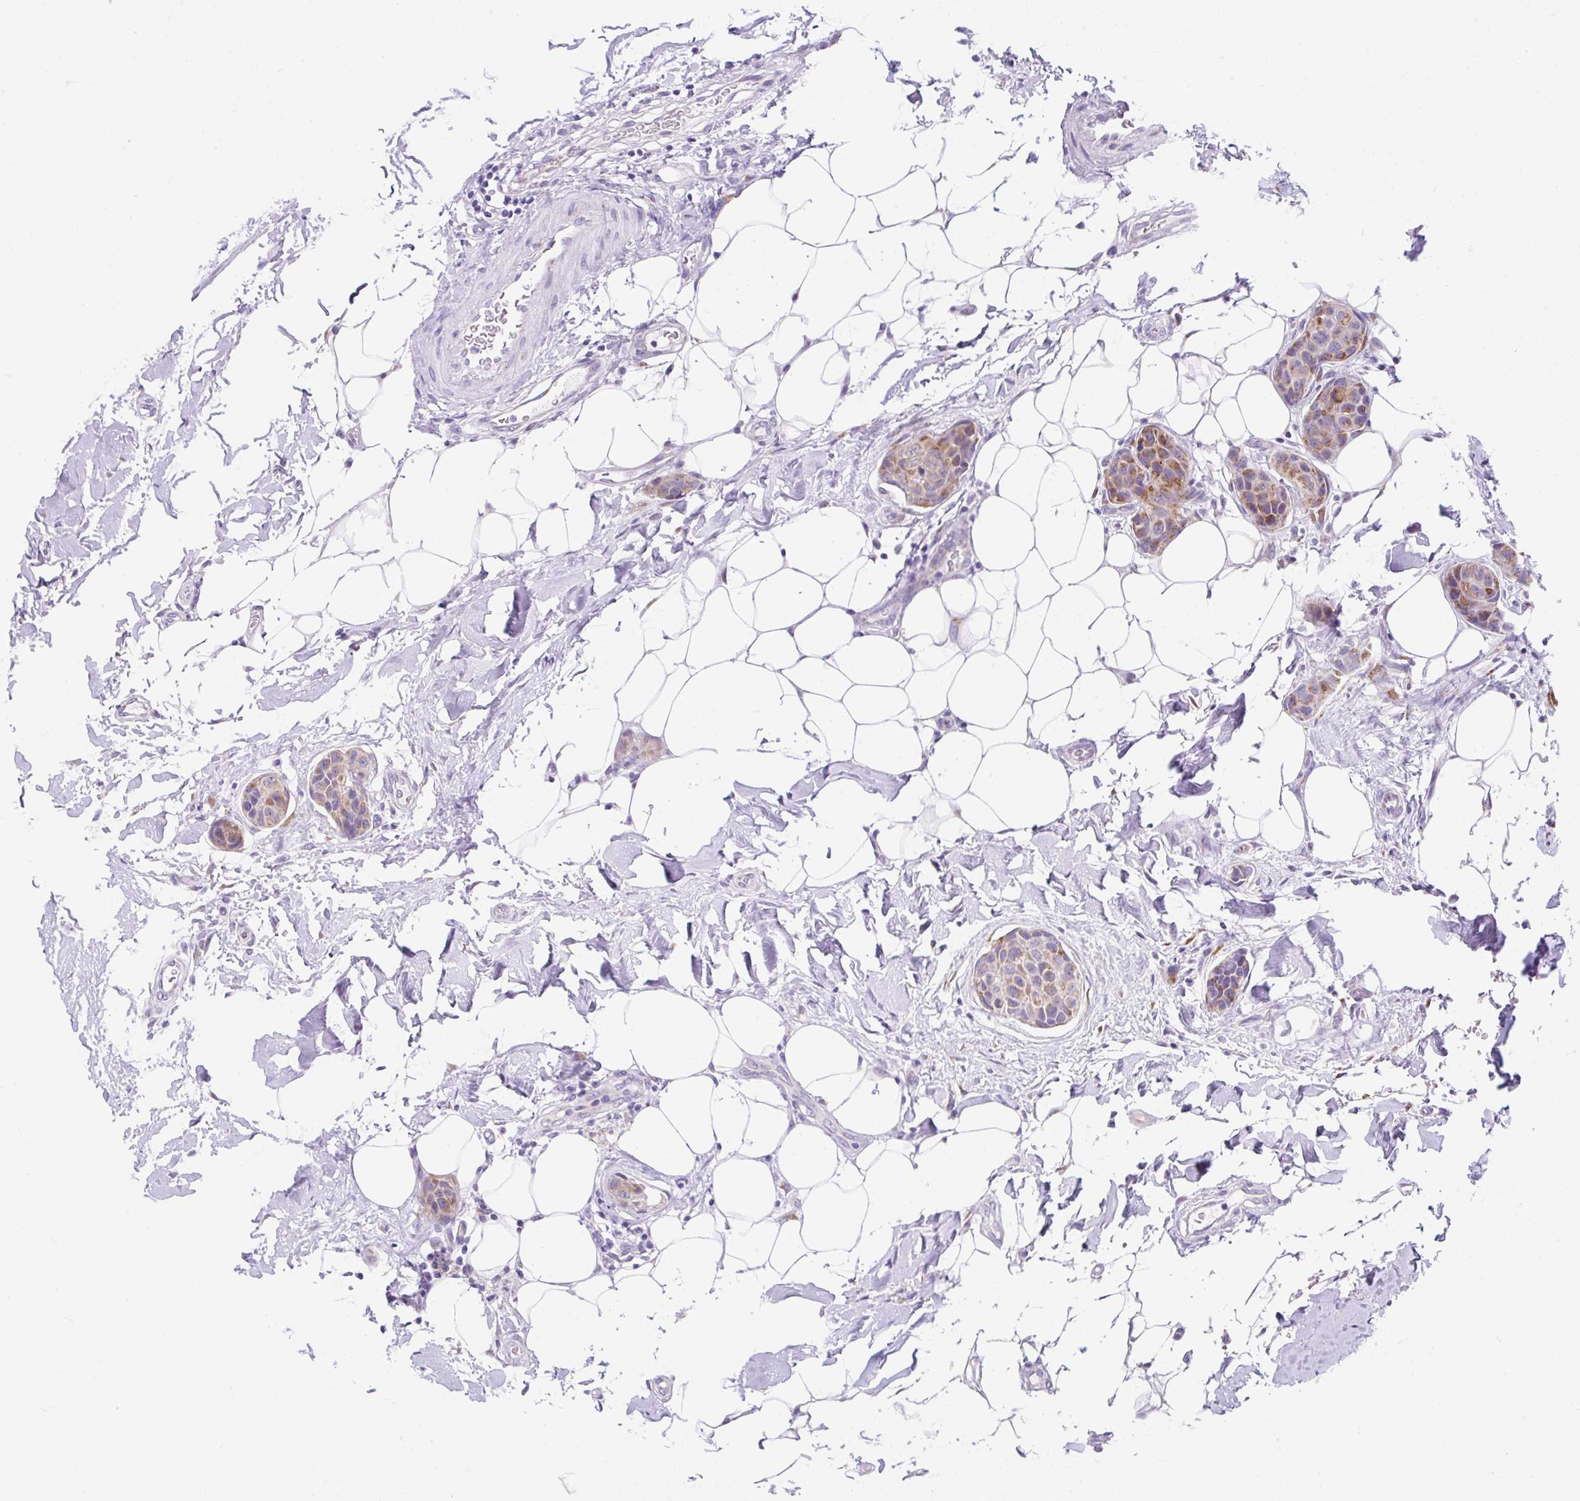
{"staining": {"intensity": "moderate", "quantity": ">75%", "location": "cytoplasmic/membranous"}, "tissue": "breast cancer", "cell_type": "Tumor cells", "image_type": "cancer", "snomed": [{"axis": "morphology", "description": "Duct carcinoma"}, {"axis": "topography", "description": "Breast"}, {"axis": "topography", "description": "Lymph node"}], "caption": "A brown stain labels moderate cytoplasmic/membranous staining of a protein in human breast cancer tumor cells.", "gene": "GOLGA8A", "patient": {"sex": "female", "age": 80}}